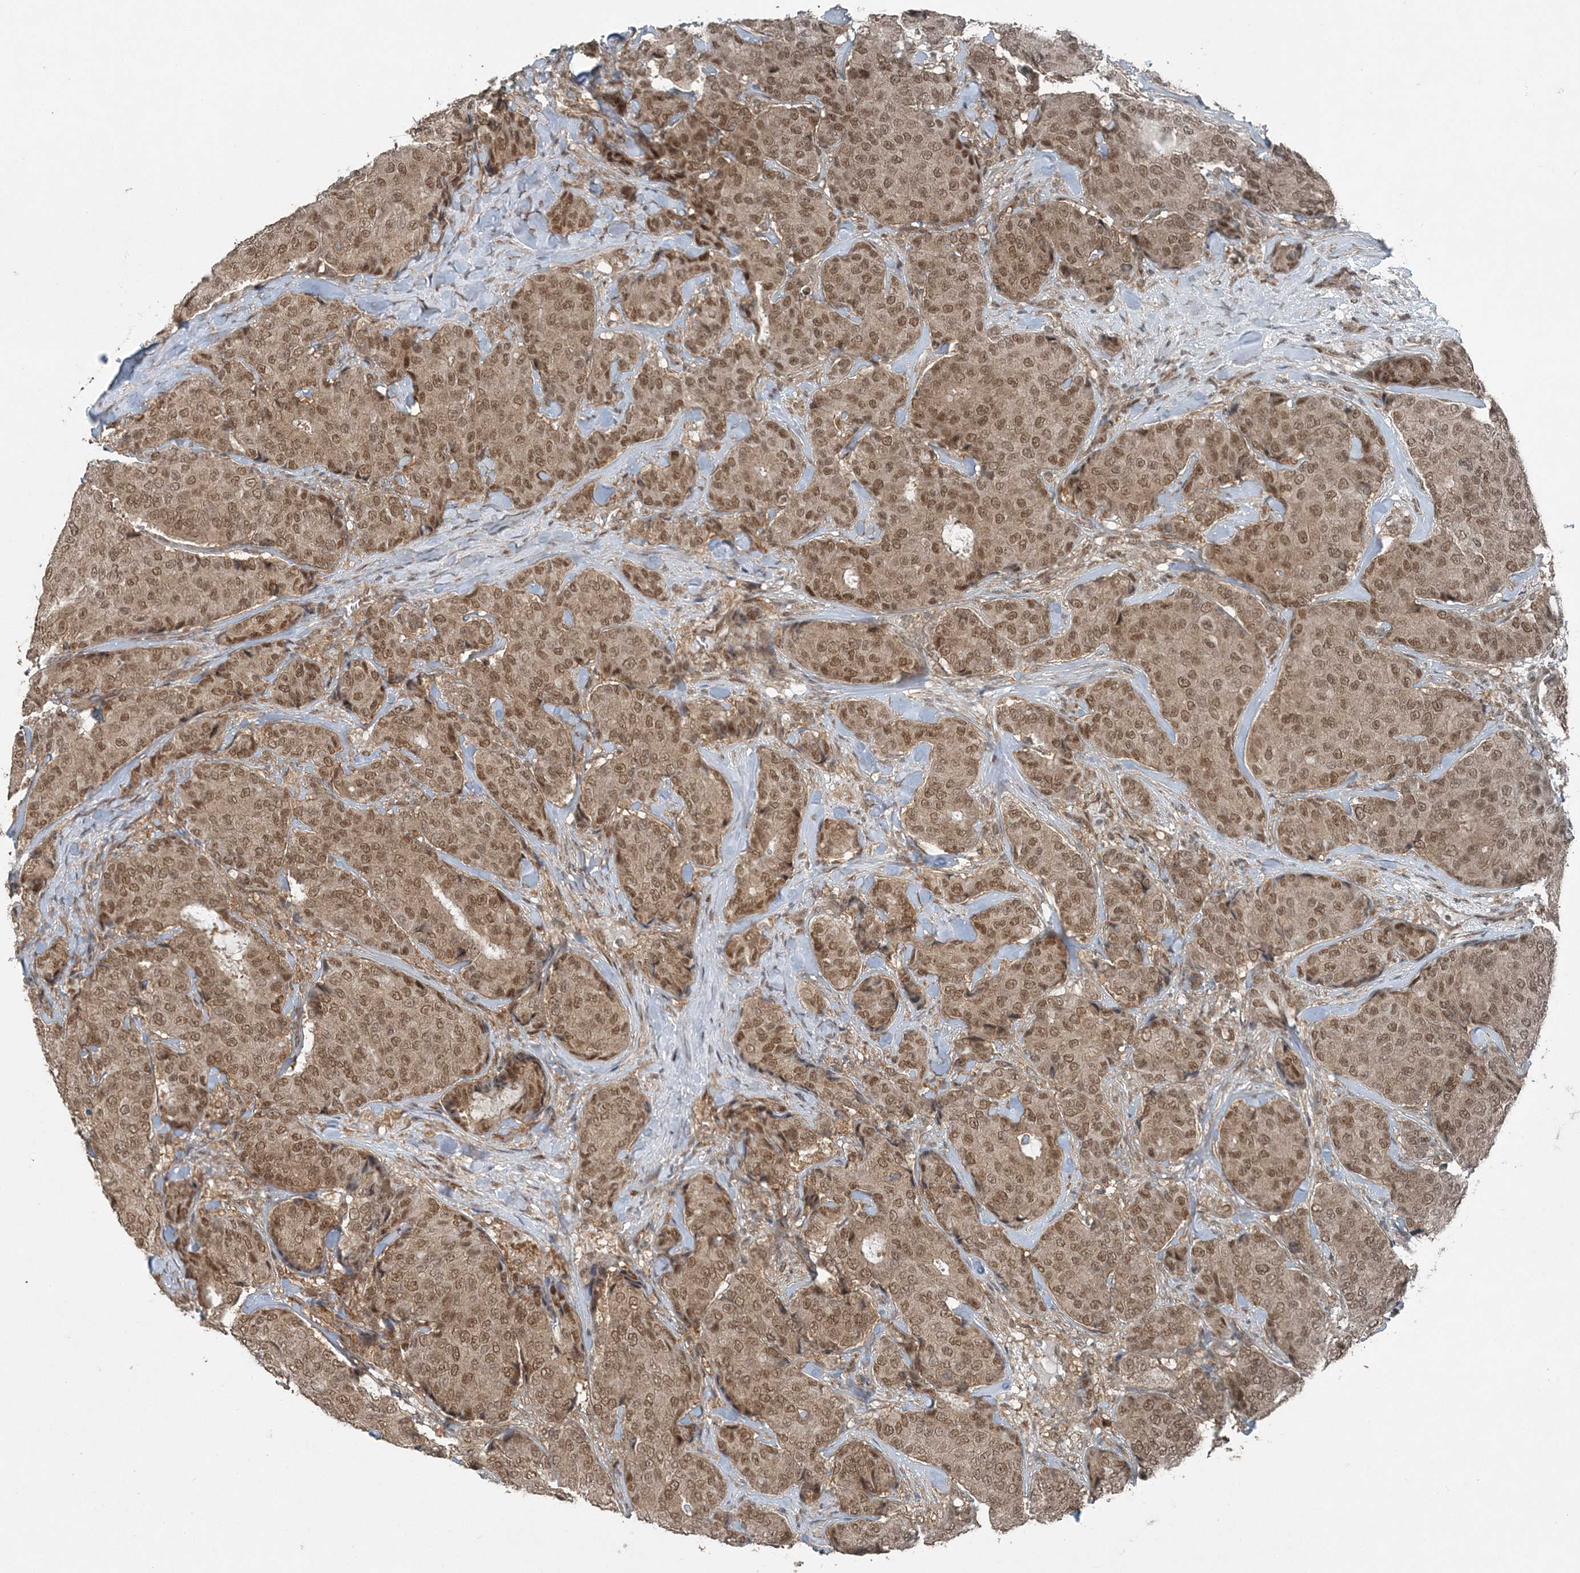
{"staining": {"intensity": "moderate", "quantity": ">75%", "location": "nuclear"}, "tissue": "breast cancer", "cell_type": "Tumor cells", "image_type": "cancer", "snomed": [{"axis": "morphology", "description": "Duct carcinoma"}, {"axis": "topography", "description": "Breast"}], "caption": "Moderate nuclear protein expression is present in about >75% of tumor cells in breast infiltrating ductal carcinoma.", "gene": "COPS7B", "patient": {"sex": "female", "age": 75}}